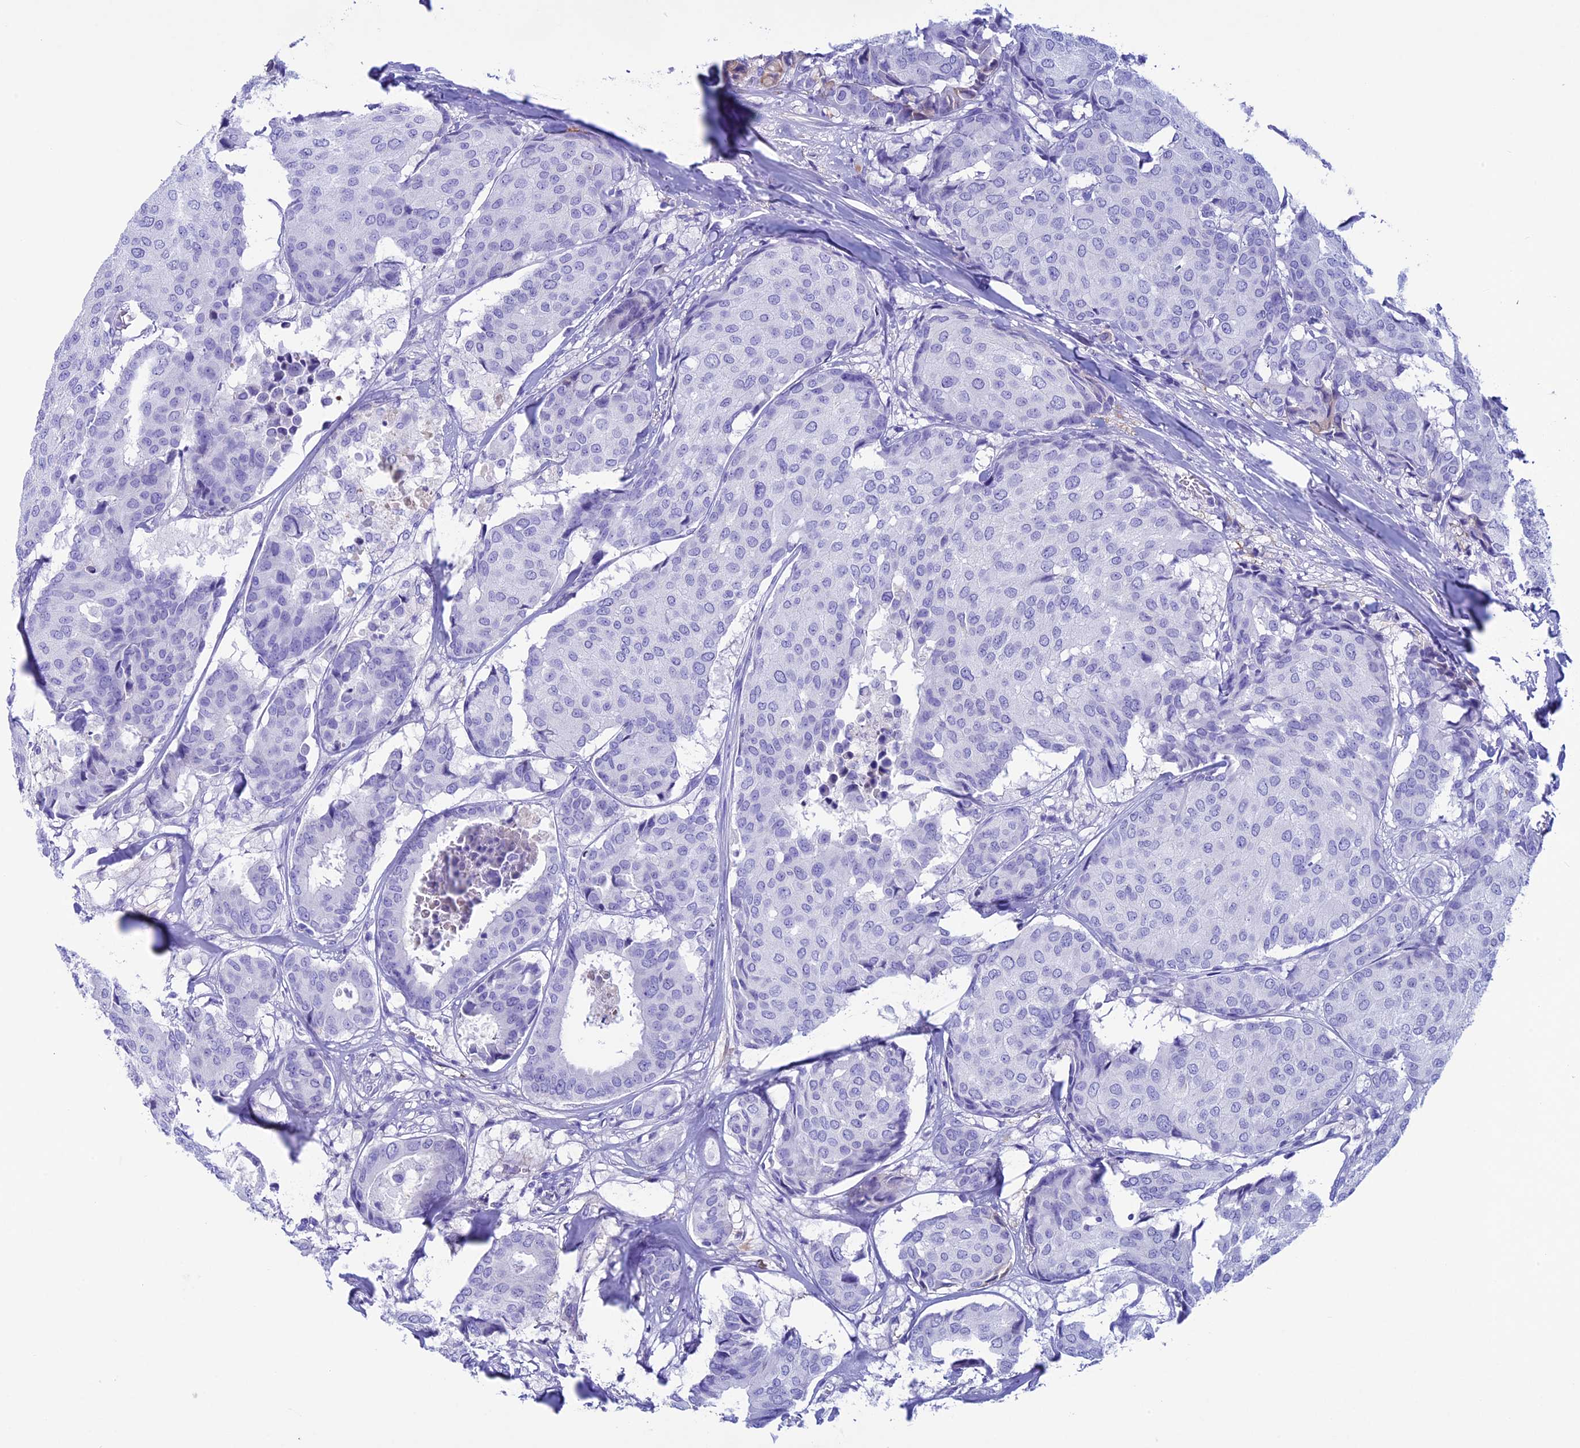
{"staining": {"intensity": "negative", "quantity": "none", "location": "none"}, "tissue": "breast cancer", "cell_type": "Tumor cells", "image_type": "cancer", "snomed": [{"axis": "morphology", "description": "Duct carcinoma"}, {"axis": "topography", "description": "Breast"}], "caption": "DAB (3,3'-diaminobenzidine) immunohistochemical staining of human infiltrating ductal carcinoma (breast) exhibits no significant staining in tumor cells.", "gene": "IGSF6", "patient": {"sex": "female", "age": 75}}